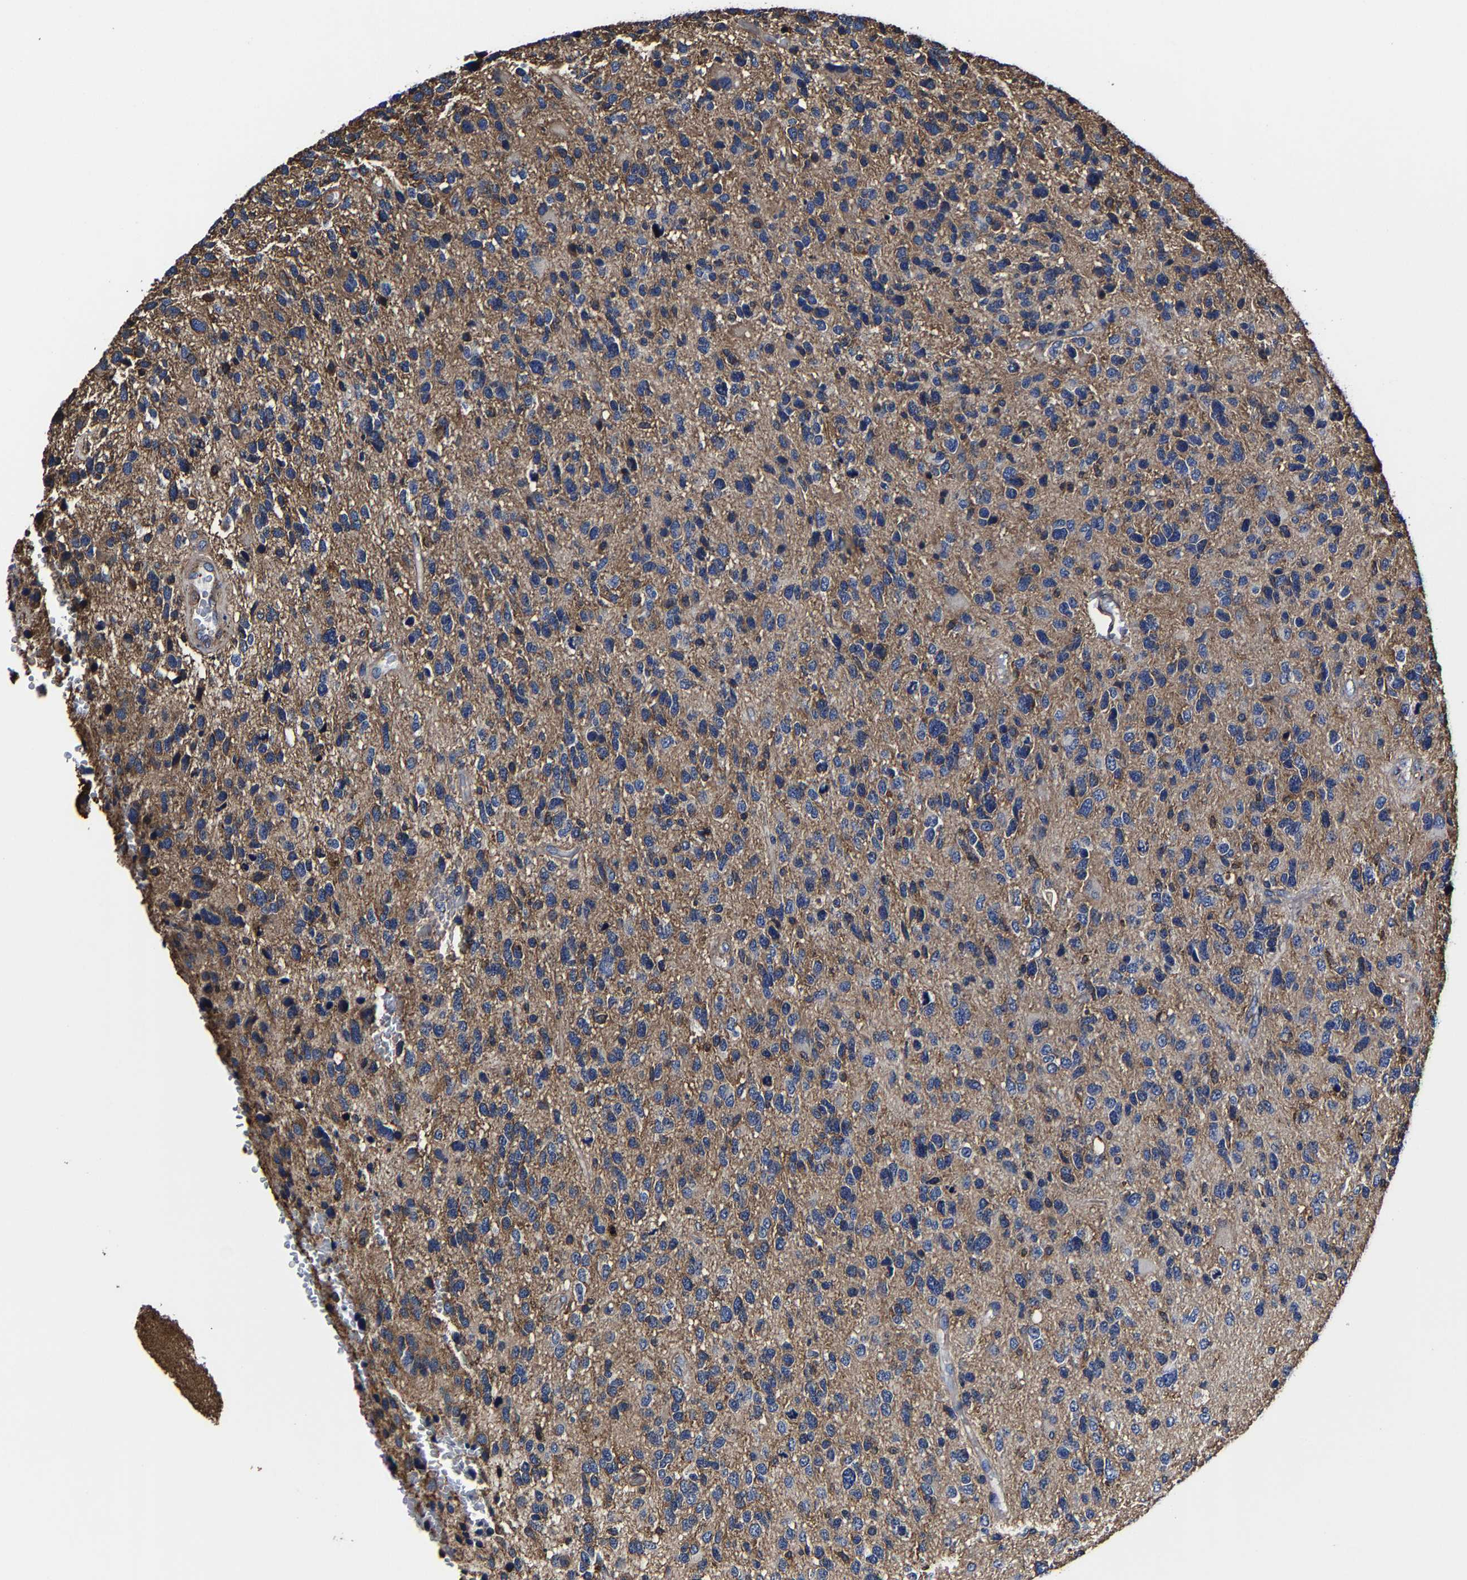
{"staining": {"intensity": "moderate", "quantity": "25%-75%", "location": "cytoplasmic/membranous"}, "tissue": "glioma", "cell_type": "Tumor cells", "image_type": "cancer", "snomed": [{"axis": "morphology", "description": "Glioma, malignant, High grade"}, {"axis": "topography", "description": "Brain"}], "caption": "IHC micrograph of high-grade glioma (malignant) stained for a protein (brown), which reveals medium levels of moderate cytoplasmic/membranous expression in approximately 25%-75% of tumor cells.", "gene": "SSH3", "patient": {"sex": "female", "age": 58}}